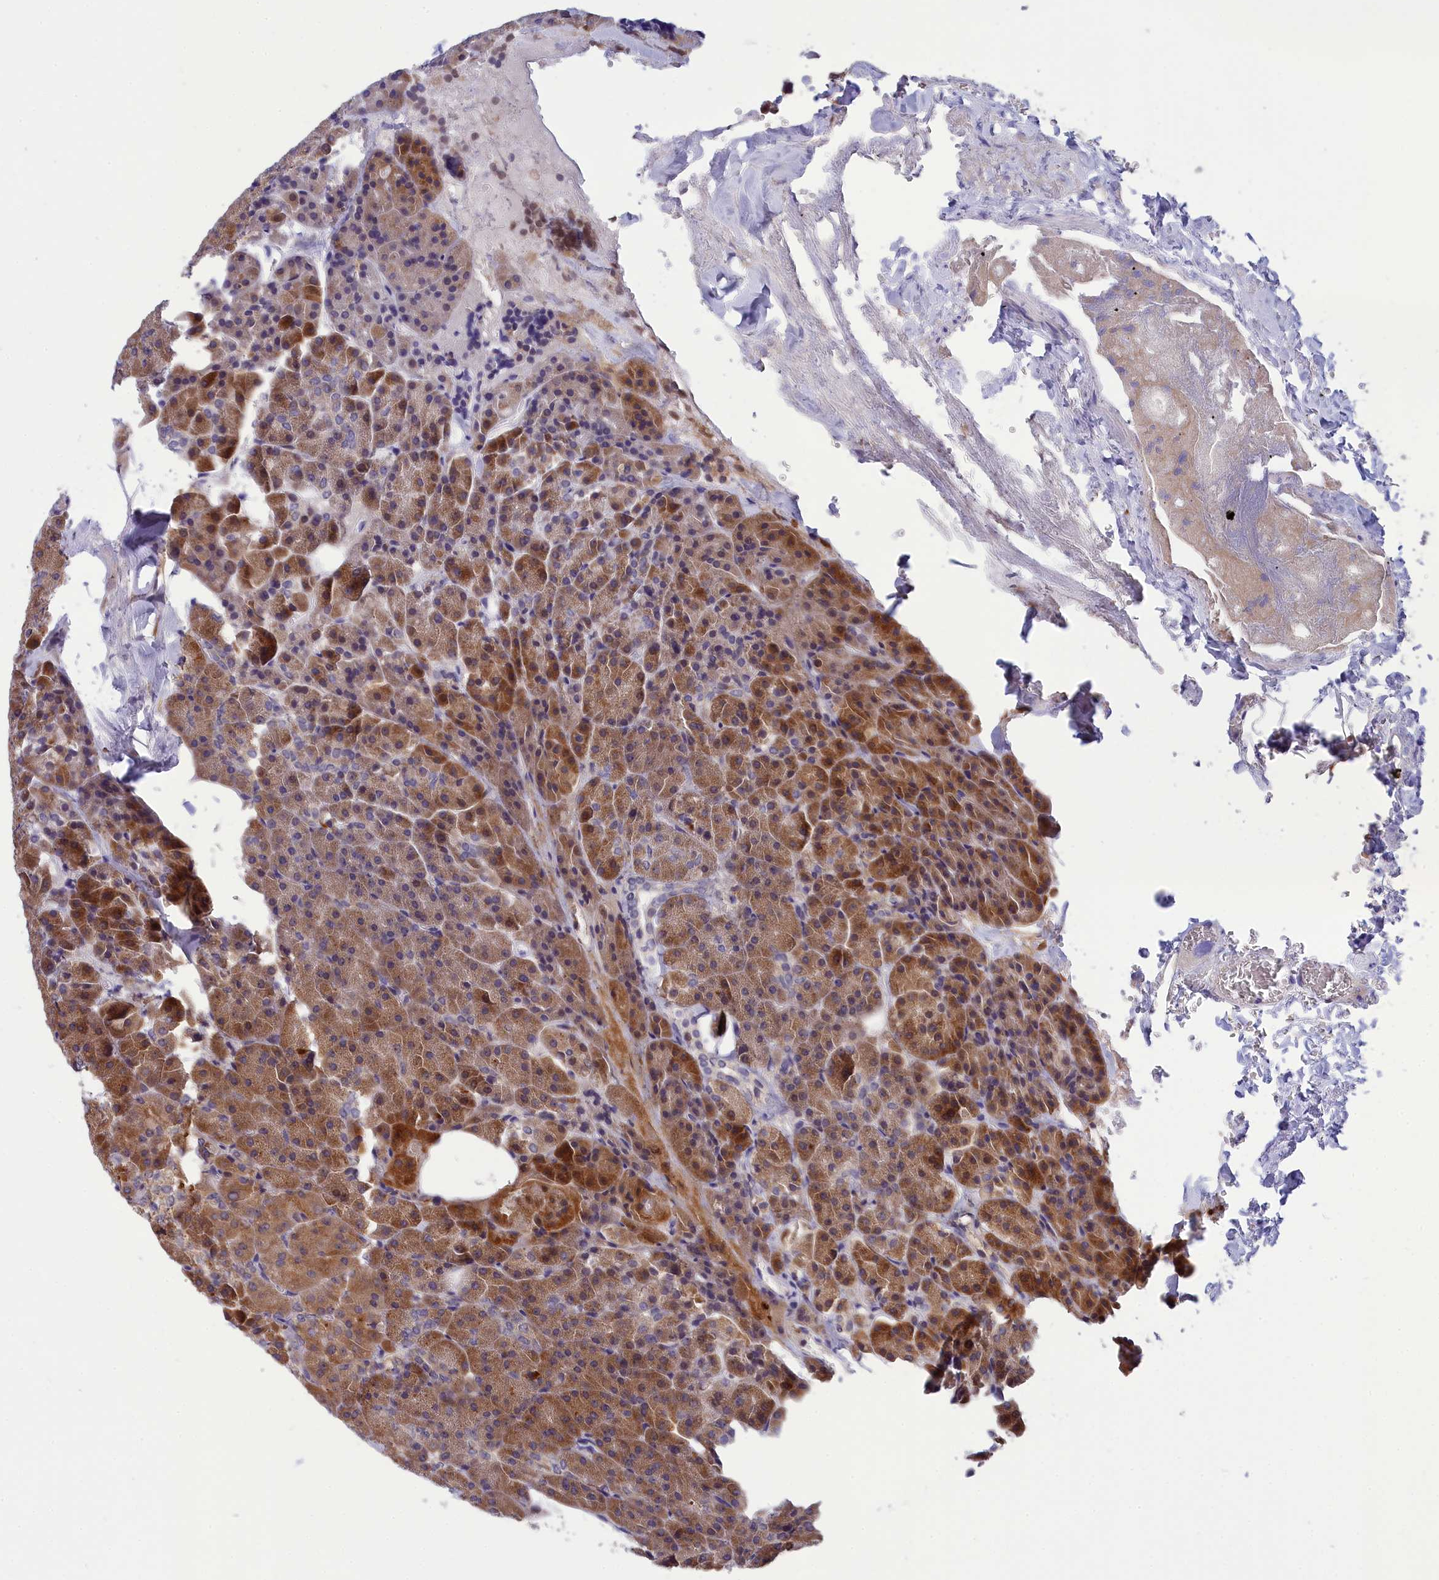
{"staining": {"intensity": "moderate", "quantity": ">75%", "location": "cytoplasmic/membranous"}, "tissue": "pancreas", "cell_type": "Exocrine glandular cells", "image_type": "normal", "snomed": [{"axis": "morphology", "description": "Normal tissue, NOS"}, {"axis": "morphology", "description": "Carcinoid, malignant, NOS"}, {"axis": "topography", "description": "Pancreas"}], "caption": "Benign pancreas reveals moderate cytoplasmic/membranous positivity in approximately >75% of exocrine glandular cells, visualized by immunohistochemistry. (DAB (3,3'-diaminobenzidine) IHC, brown staining for protein, blue staining for nuclei).", "gene": "KCTD14", "patient": {"sex": "female", "age": 35}}